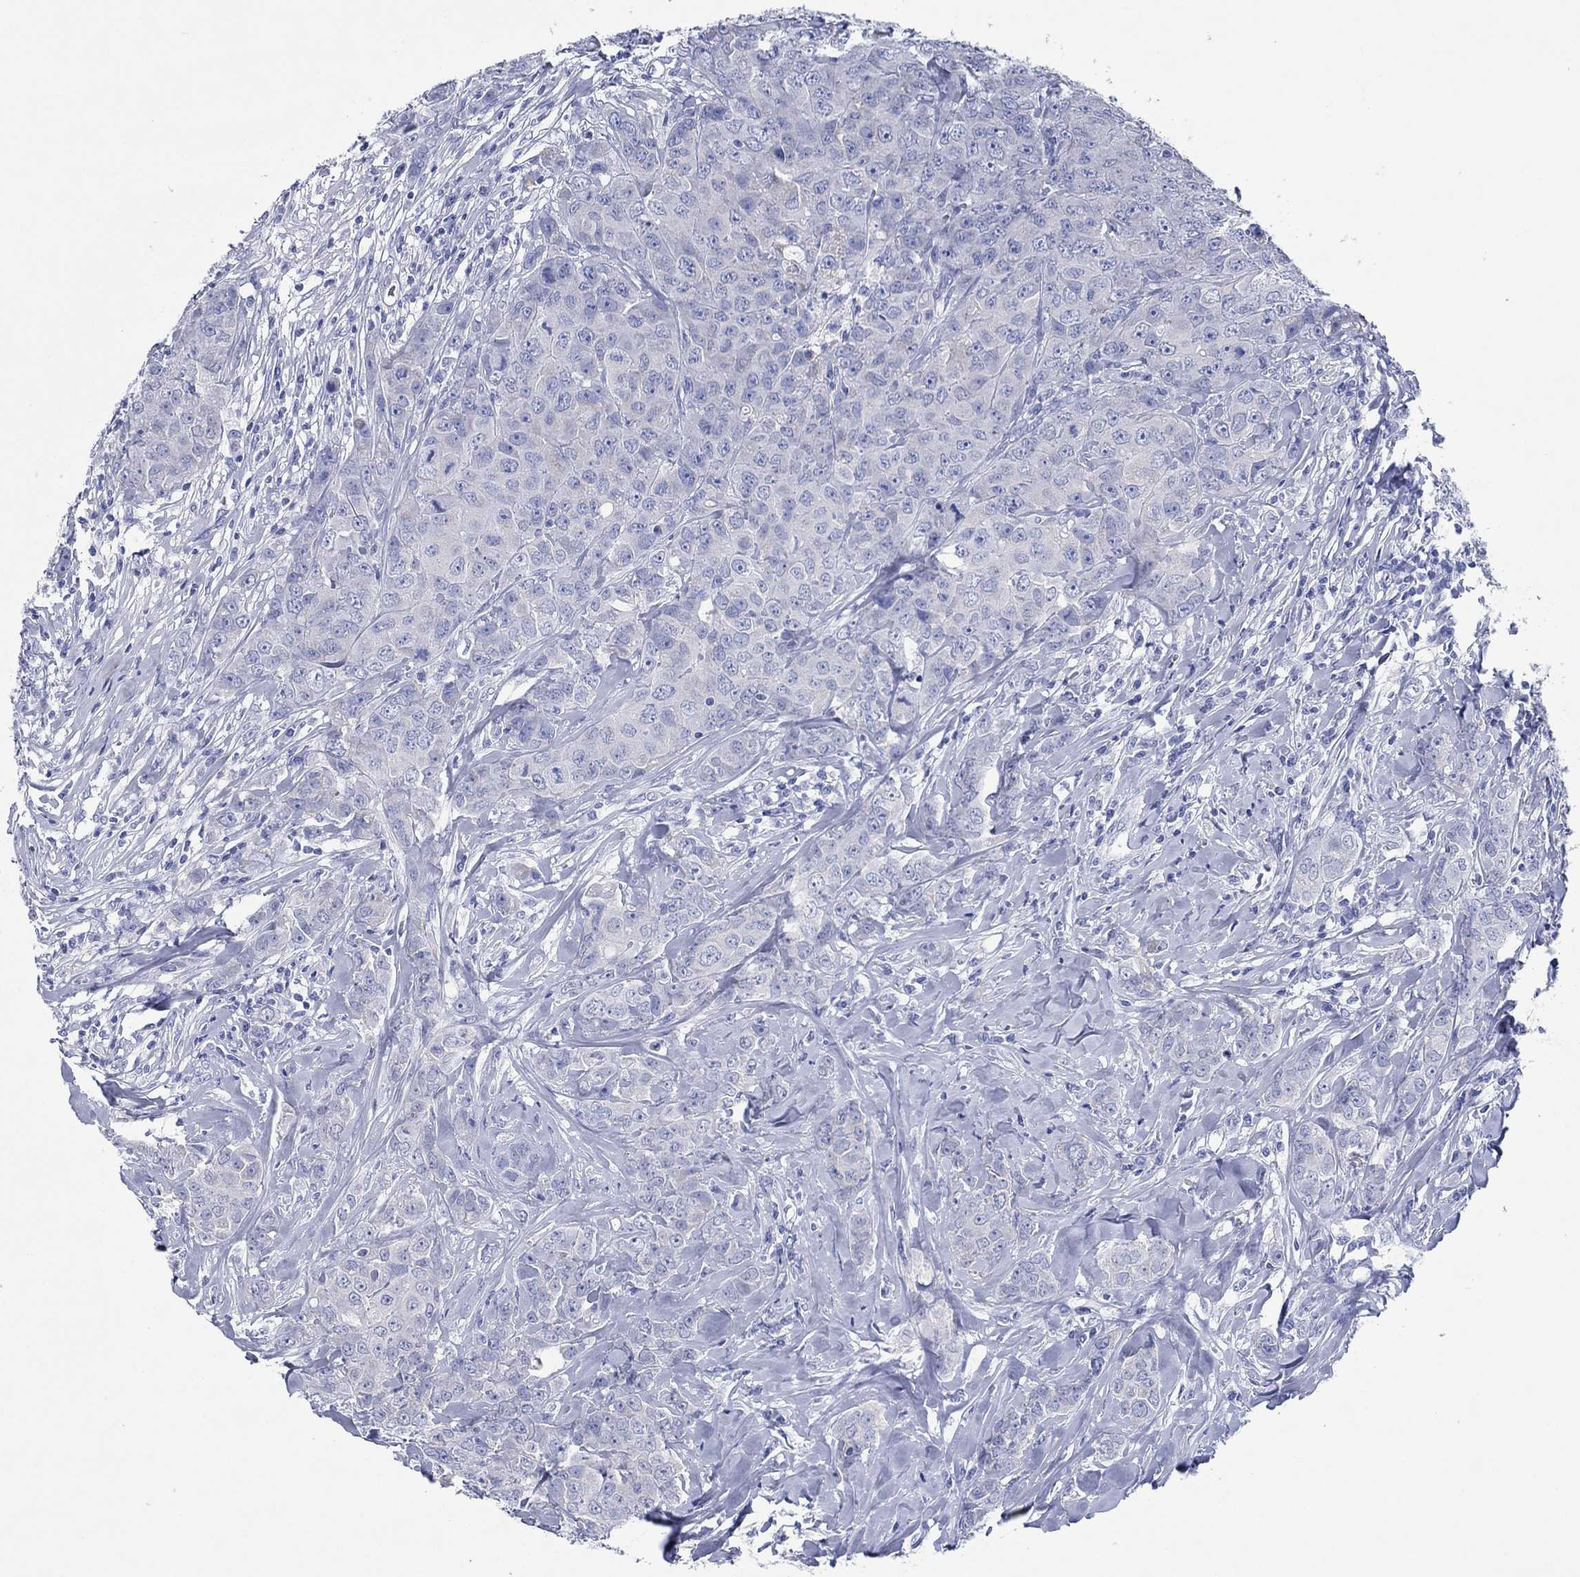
{"staining": {"intensity": "negative", "quantity": "none", "location": "none"}, "tissue": "breast cancer", "cell_type": "Tumor cells", "image_type": "cancer", "snomed": [{"axis": "morphology", "description": "Duct carcinoma"}, {"axis": "topography", "description": "Breast"}], "caption": "Histopathology image shows no significant protein expression in tumor cells of breast infiltrating ductal carcinoma.", "gene": "HCRT", "patient": {"sex": "female", "age": 43}}